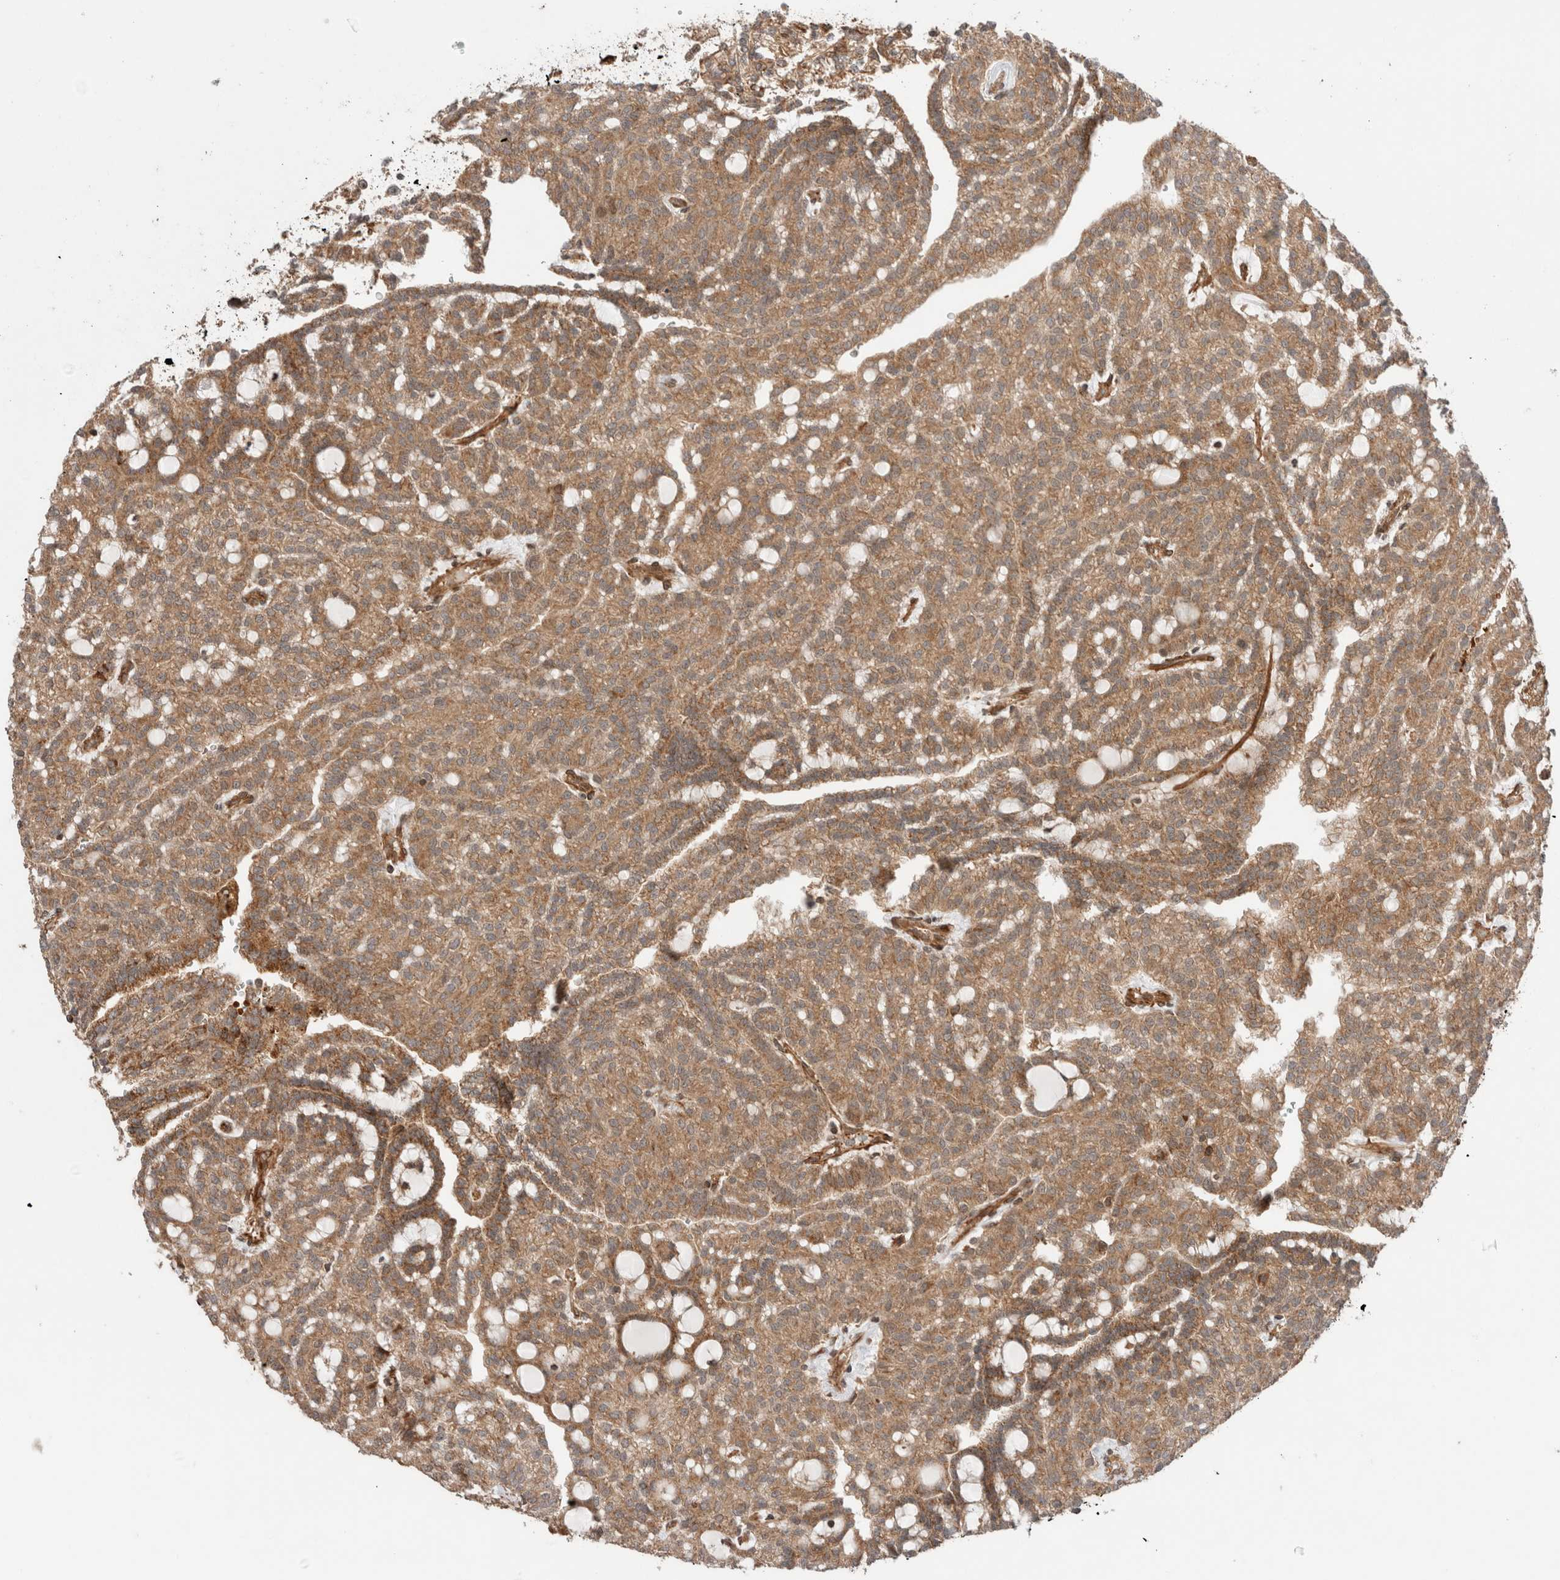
{"staining": {"intensity": "moderate", "quantity": ">75%", "location": "cytoplasmic/membranous"}, "tissue": "renal cancer", "cell_type": "Tumor cells", "image_type": "cancer", "snomed": [{"axis": "morphology", "description": "Adenocarcinoma, NOS"}, {"axis": "topography", "description": "Kidney"}], "caption": "Protein expression analysis of human adenocarcinoma (renal) reveals moderate cytoplasmic/membranous staining in about >75% of tumor cells.", "gene": "ZNF649", "patient": {"sex": "male", "age": 63}}